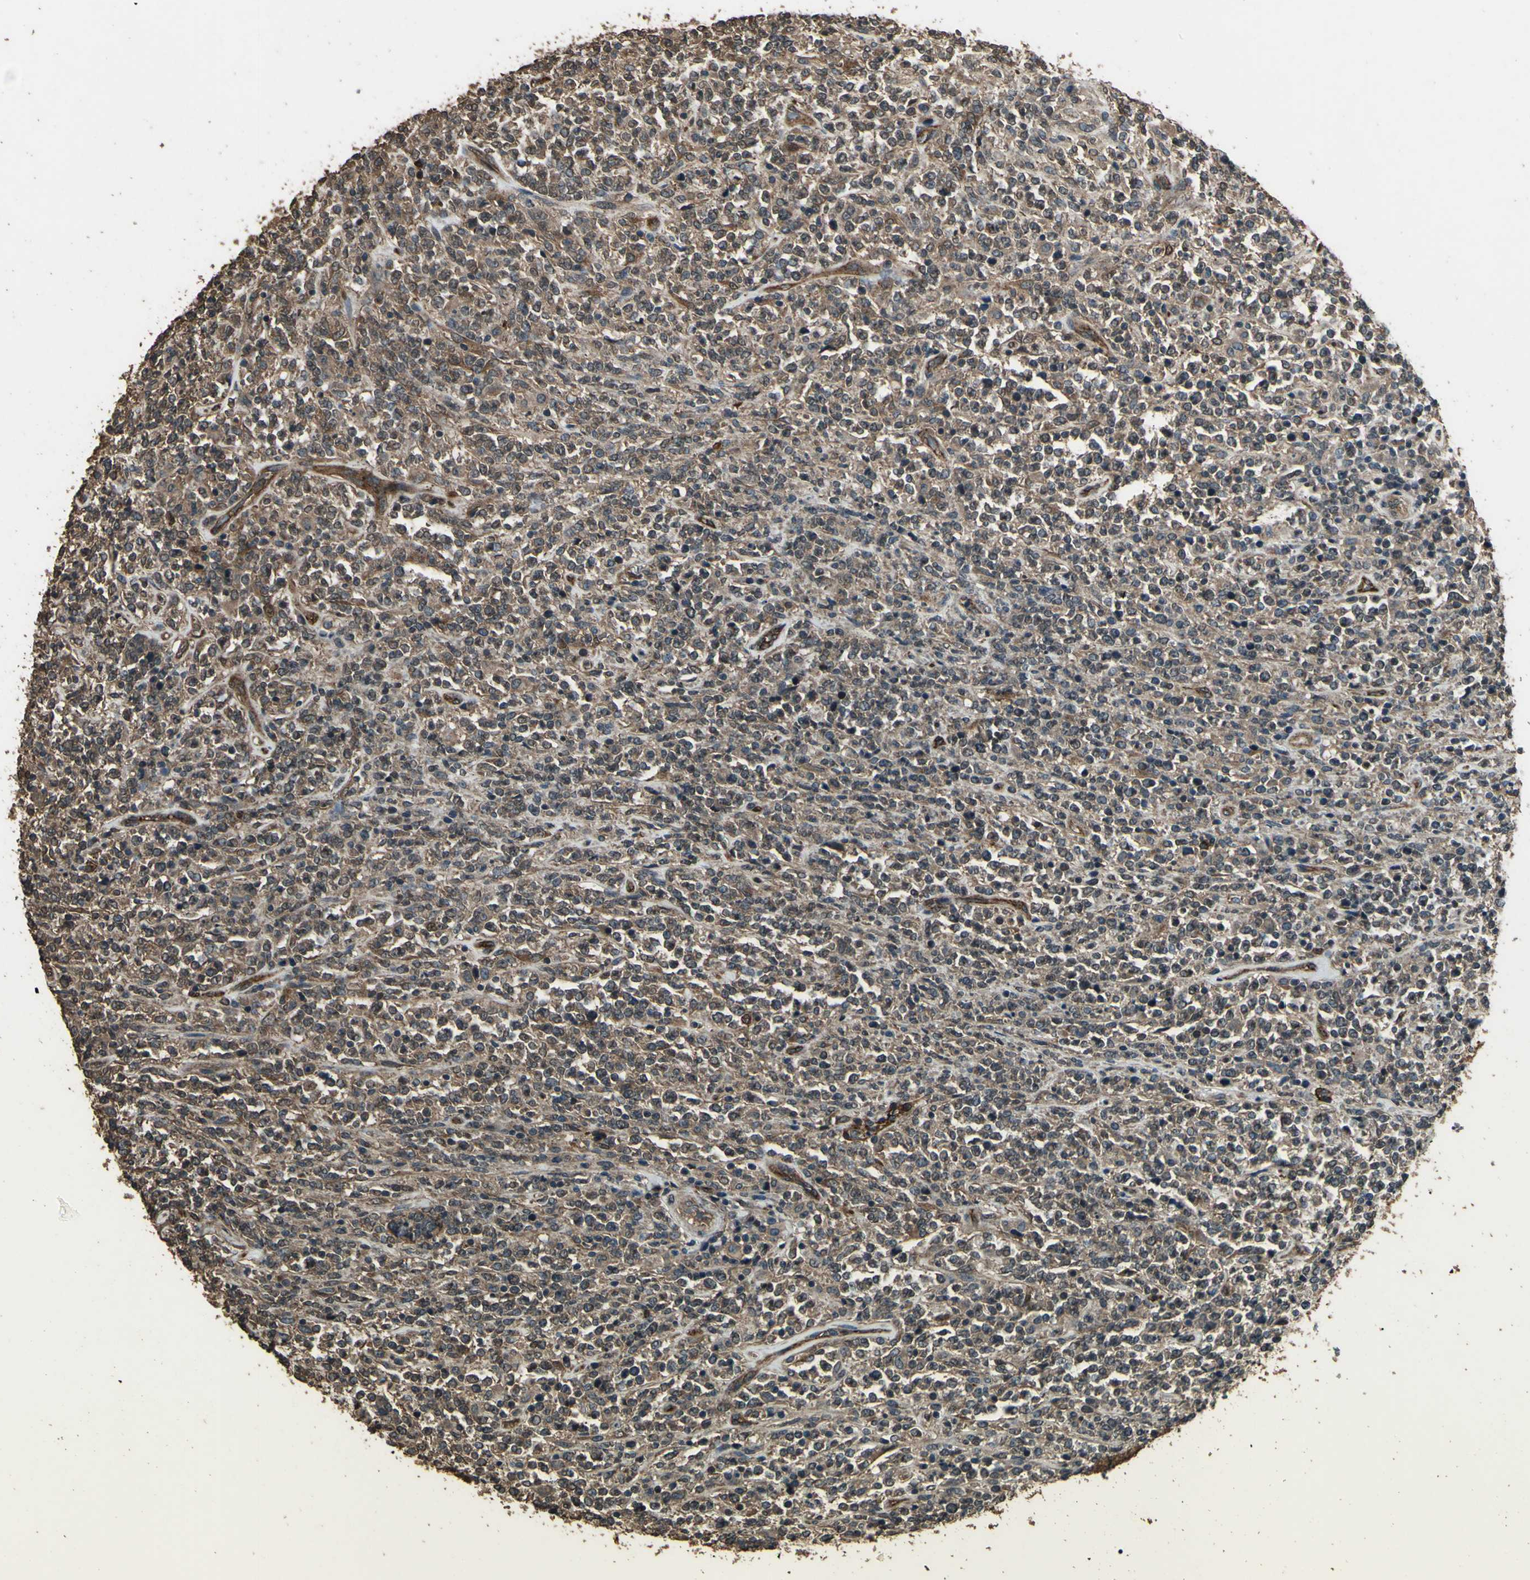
{"staining": {"intensity": "moderate", "quantity": ">75%", "location": "cytoplasmic/membranous"}, "tissue": "lymphoma", "cell_type": "Tumor cells", "image_type": "cancer", "snomed": [{"axis": "morphology", "description": "Malignant lymphoma, non-Hodgkin's type, High grade"}, {"axis": "topography", "description": "Soft tissue"}], "caption": "Immunohistochemical staining of human high-grade malignant lymphoma, non-Hodgkin's type displays medium levels of moderate cytoplasmic/membranous protein staining in about >75% of tumor cells. The protein is stained brown, and the nuclei are stained in blue (DAB IHC with brightfield microscopy, high magnification).", "gene": "TSPO", "patient": {"sex": "male", "age": 18}}